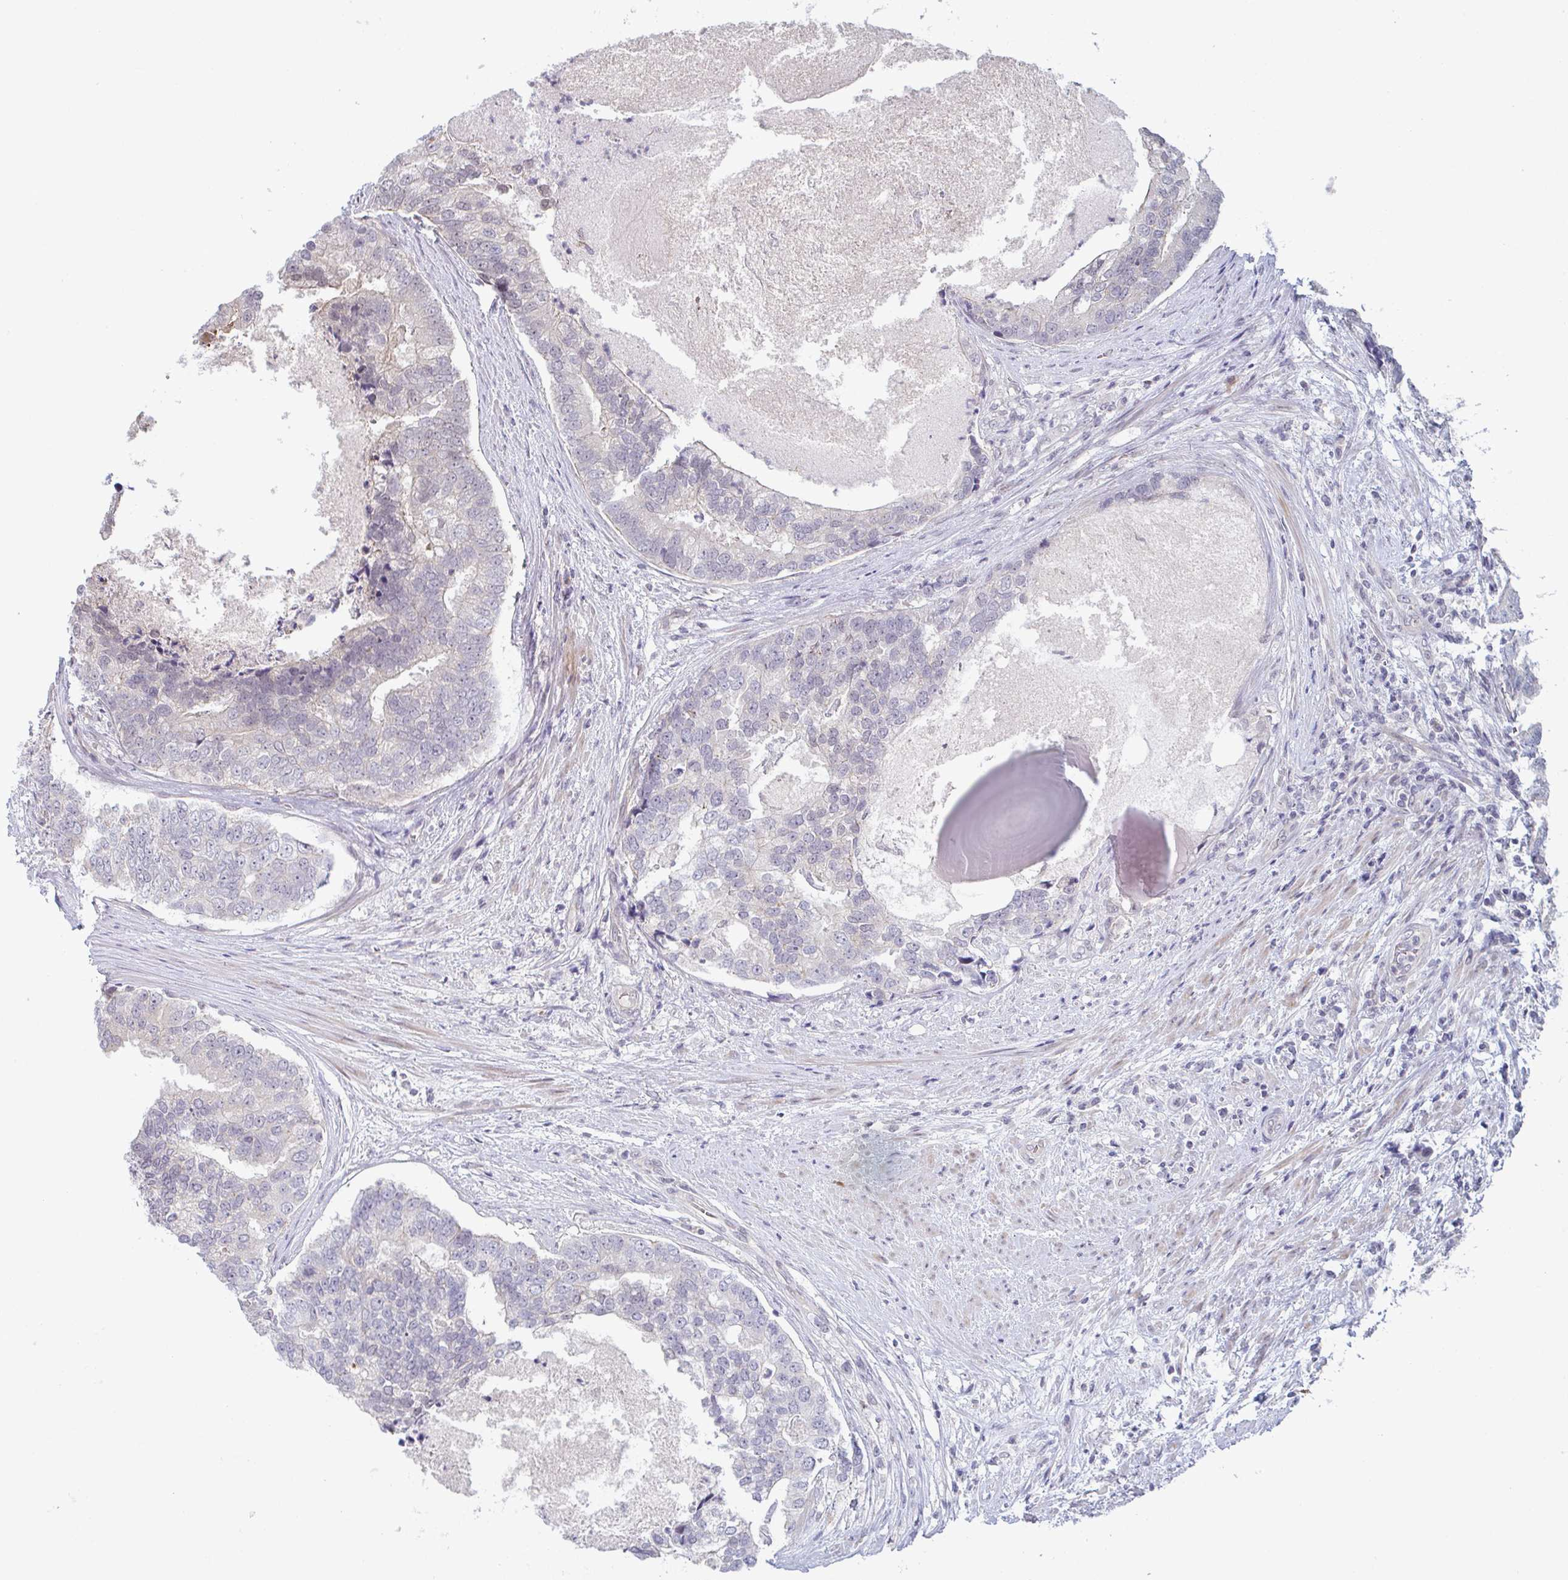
{"staining": {"intensity": "negative", "quantity": "none", "location": "none"}, "tissue": "prostate cancer", "cell_type": "Tumor cells", "image_type": "cancer", "snomed": [{"axis": "morphology", "description": "Adenocarcinoma, High grade"}, {"axis": "topography", "description": "Prostate"}], "caption": "Prostate cancer (adenocarcinoma (high-grade)) stained for a protein using immunohistochemistry (IHC) exhibits no expression tumor cells.", "gene": "ZNF214", "patient": {"sex": "male", "age": 68}}